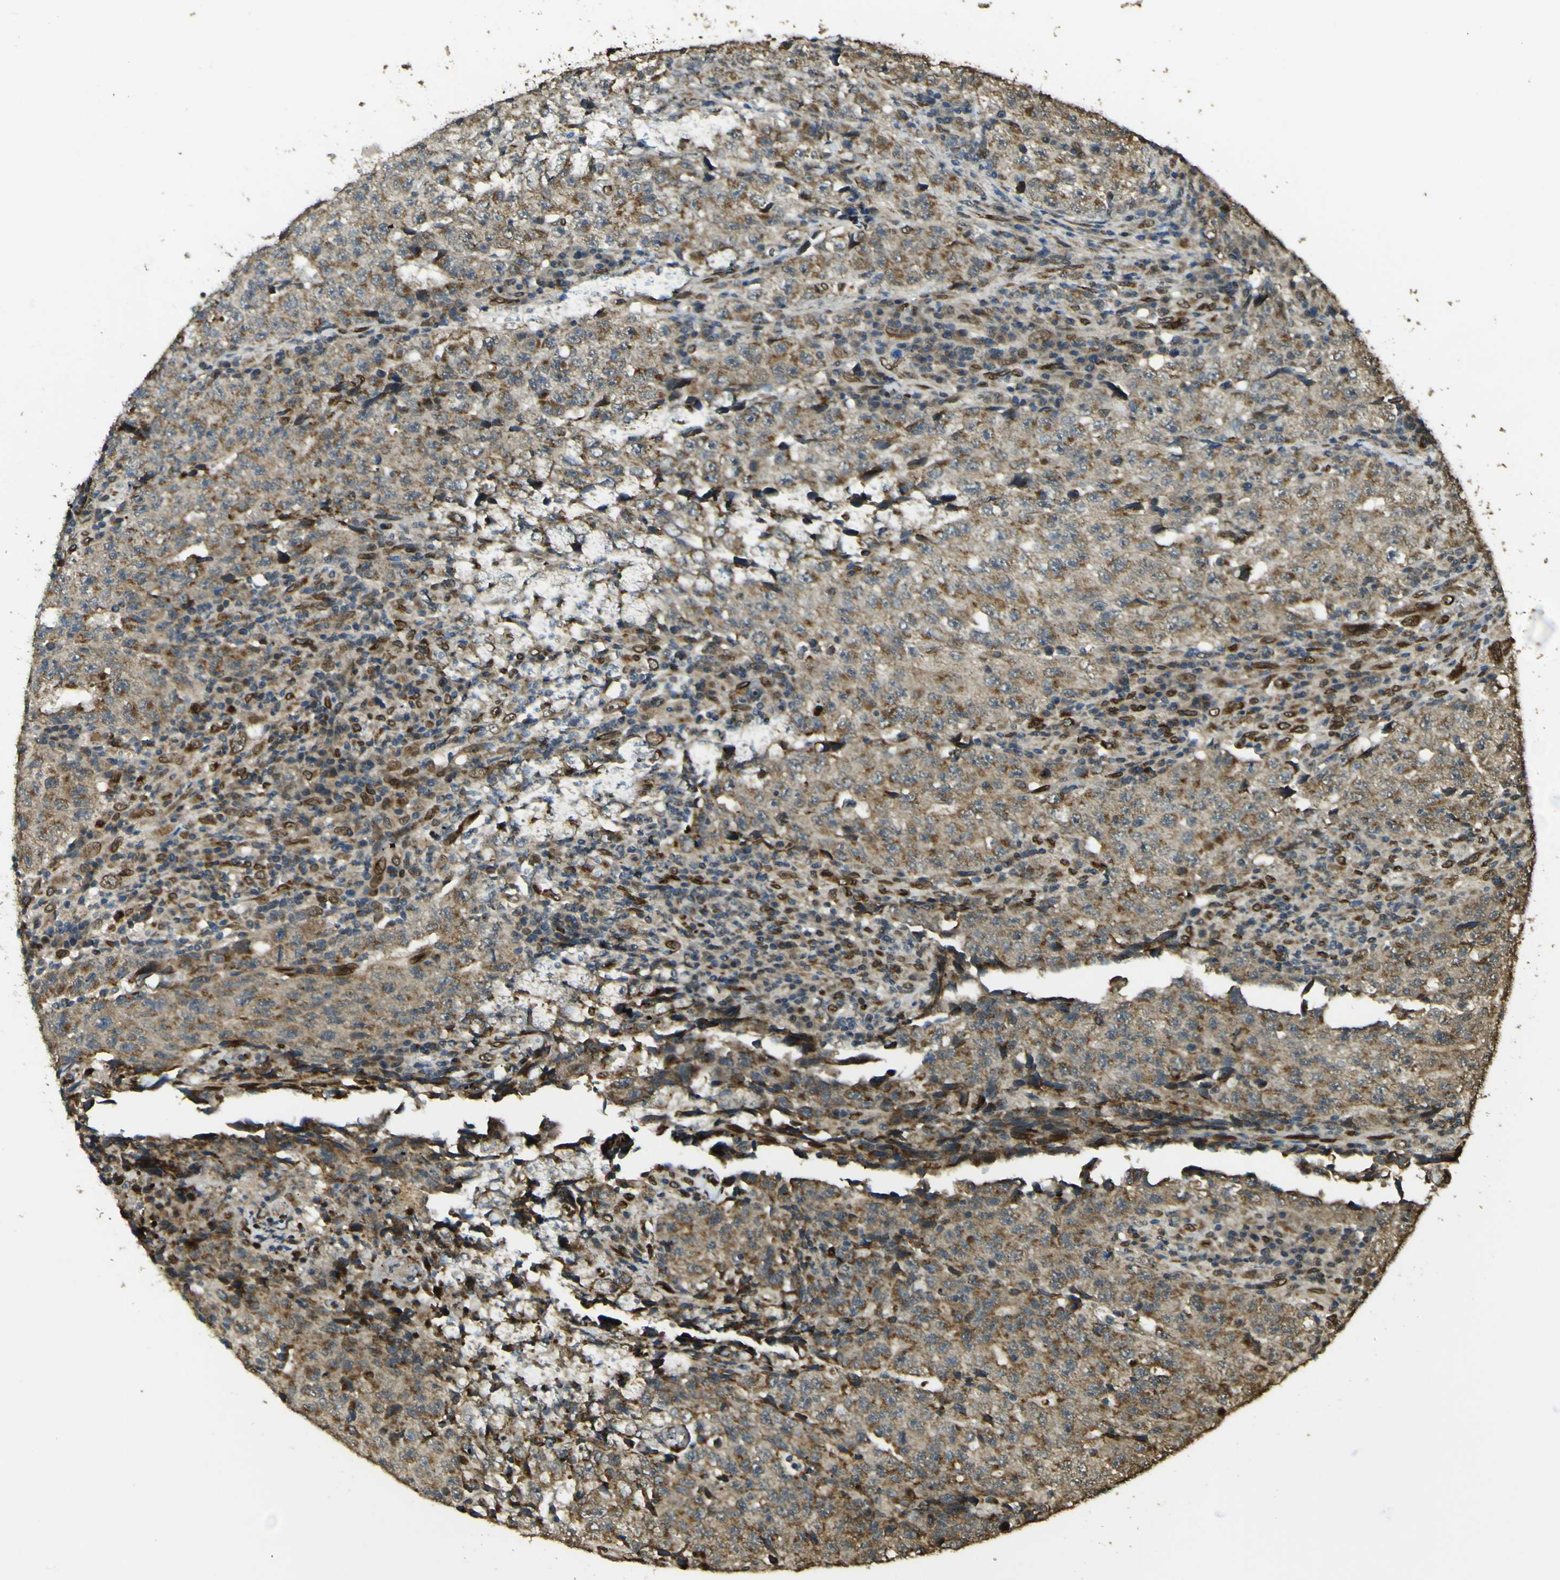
{"staining": {"intensity": "moderate", "quantity": ">75%", "location": "cytoplasmic/membranous"}, "tissue": "testis cancer", "cell_type": "Tumor cells", "image_type": "cancer", "snomed": [{"axis": "morphology", "description": "Necrosis, NOS"}, {"axis": "morphology", "description": "Carcinoma, Embryonal, NOS"}, {"axis": "topography", "description": "Testis"}], "caption": "Embryonal carcinoma (testis) stained for a protein (brown) displays moderate cytoplasmic/membranous positive staining in approximately >75% of tumor cells.", "gene": "GALNT1", "patient": {"sex": "male", "age": 19}}